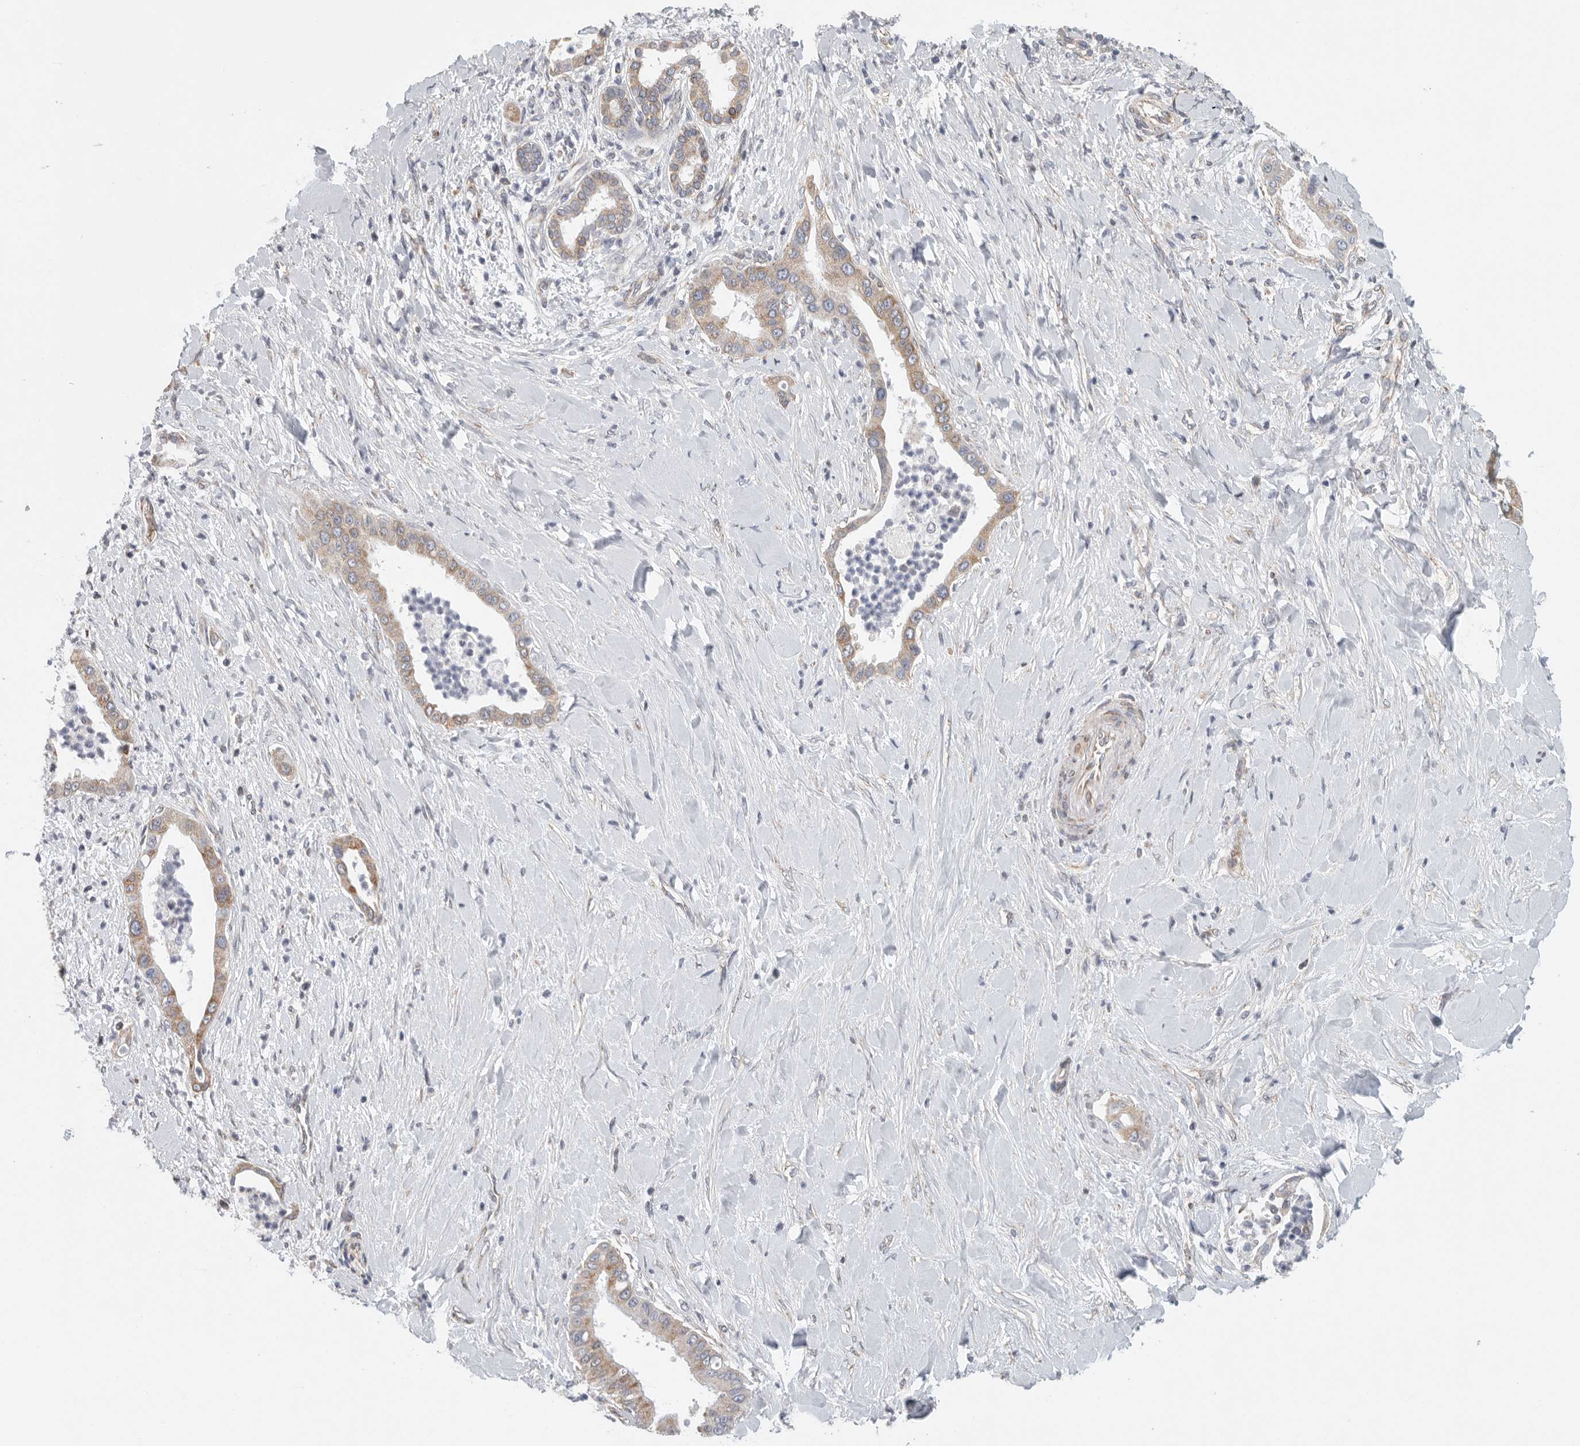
{"staining": {"intensity": "moderate", "quantity": ">75%", "location": "cytoplasmic/membranous"}, "tissue": "liver cancer", "cell_type": "Tumor cells", "image_type": "cancer", "snomed": [{"axis": "morphology", "description": "Cholangiocarcinoma"}, {"axis": "topography", "description": "Liver"}], "caption": "Liver cancer stained for a protein (brown) demonstrates moderate cytoplasmic/membranous positive staining in approximately >75% of tumor cells.", "gene": "FKBP8", "patient": {"sex": "female", "age": 54}}